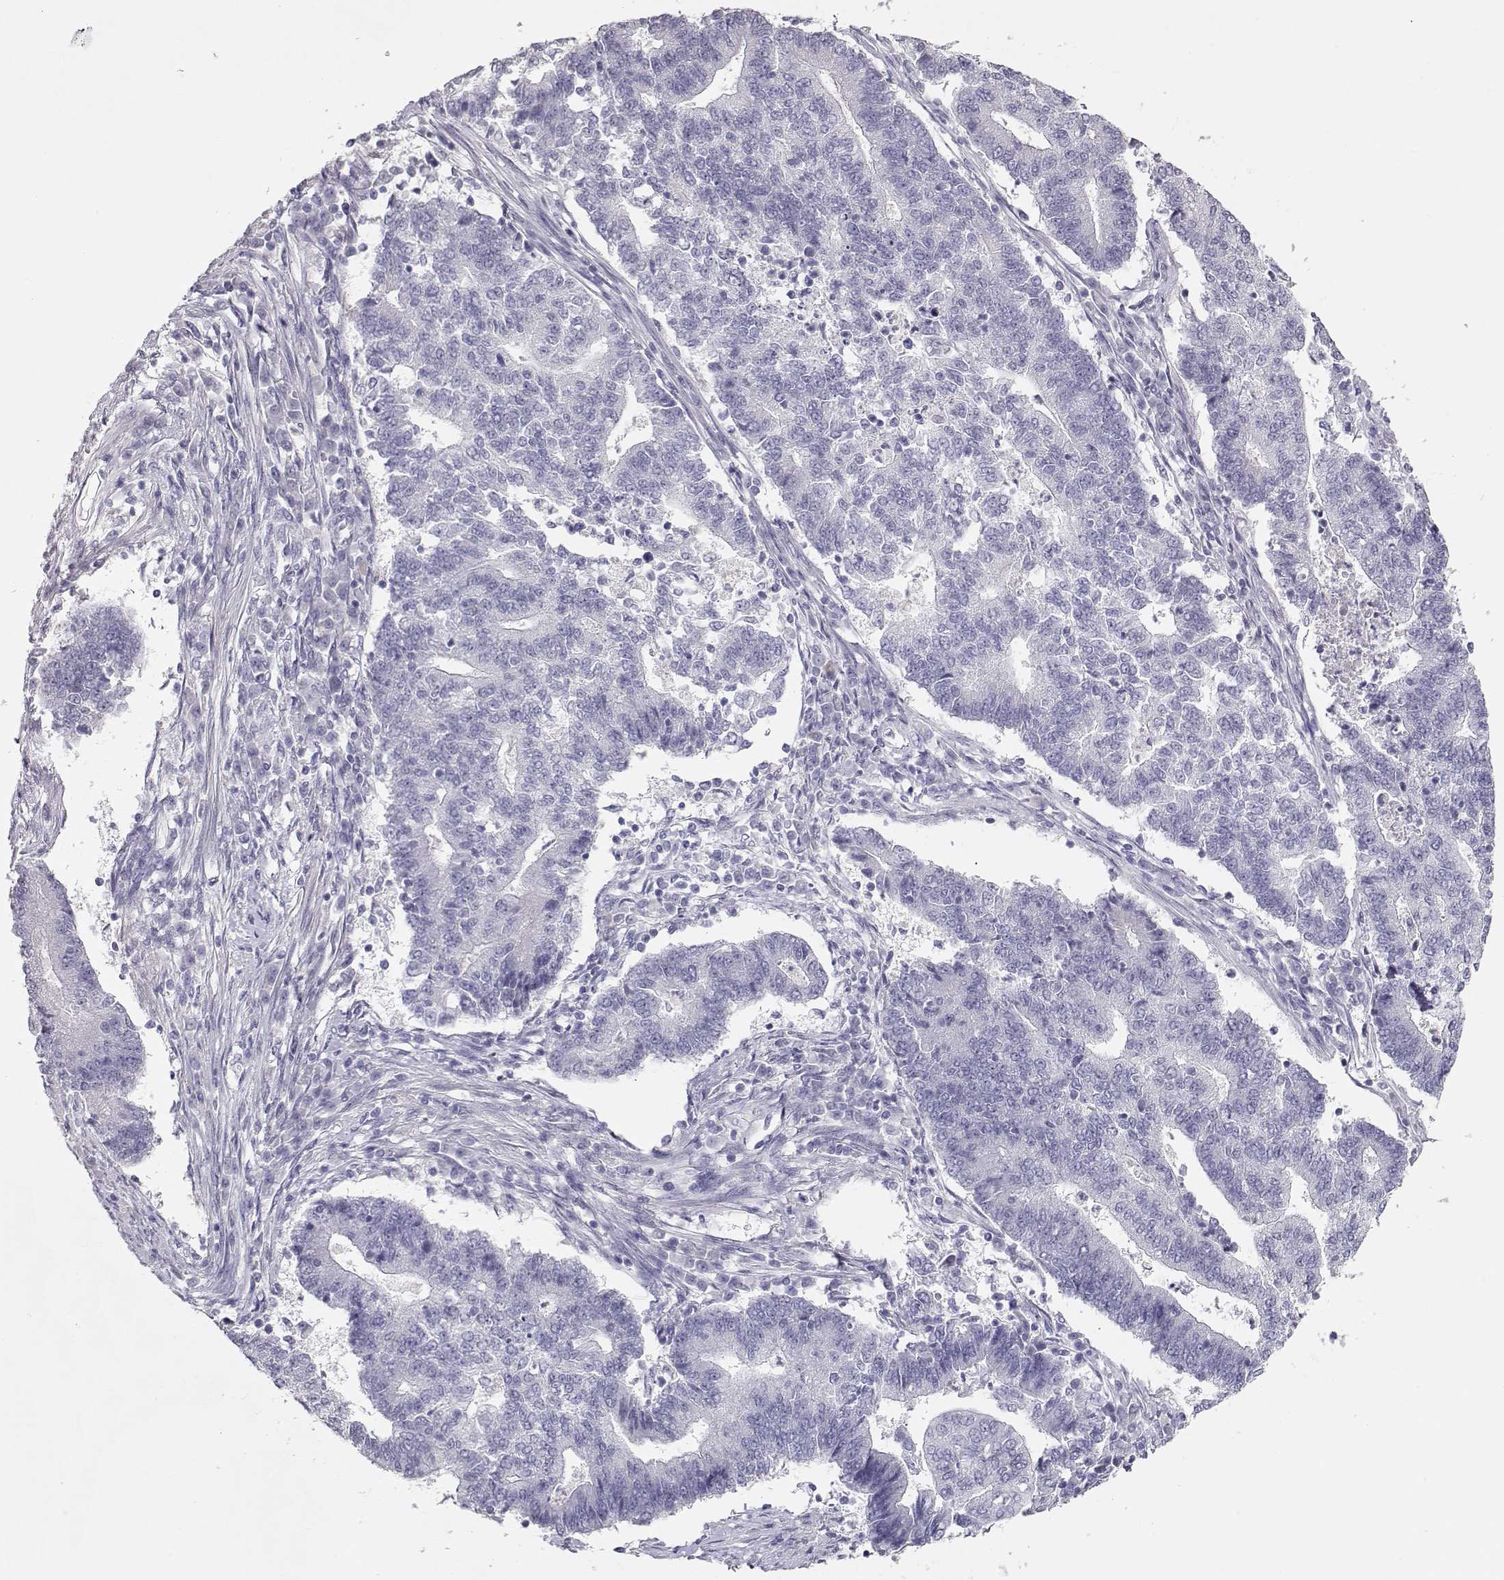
{"staining": {"intensity": "negative", "quantity": "none", "location": "none"}, "tissue": "endometrial cancer", "cell_type": "Tumor cells", "image_type": "cancer", "snomed": [{"axis": "morphology", "description": "Adenocarcinoma, NOS"}, {"axis": "topography", "description": "Uterus"}, {"axis": "topography", "description": "Endometrium"}], "caption": "Human endometrial cancer (adenocarcinoma) stained for a protein using immunohistochemistry demonstrates no staining in tumor cells.", "gene": "MAGEC1", "patient": {"sex": "female", "age": 54}}